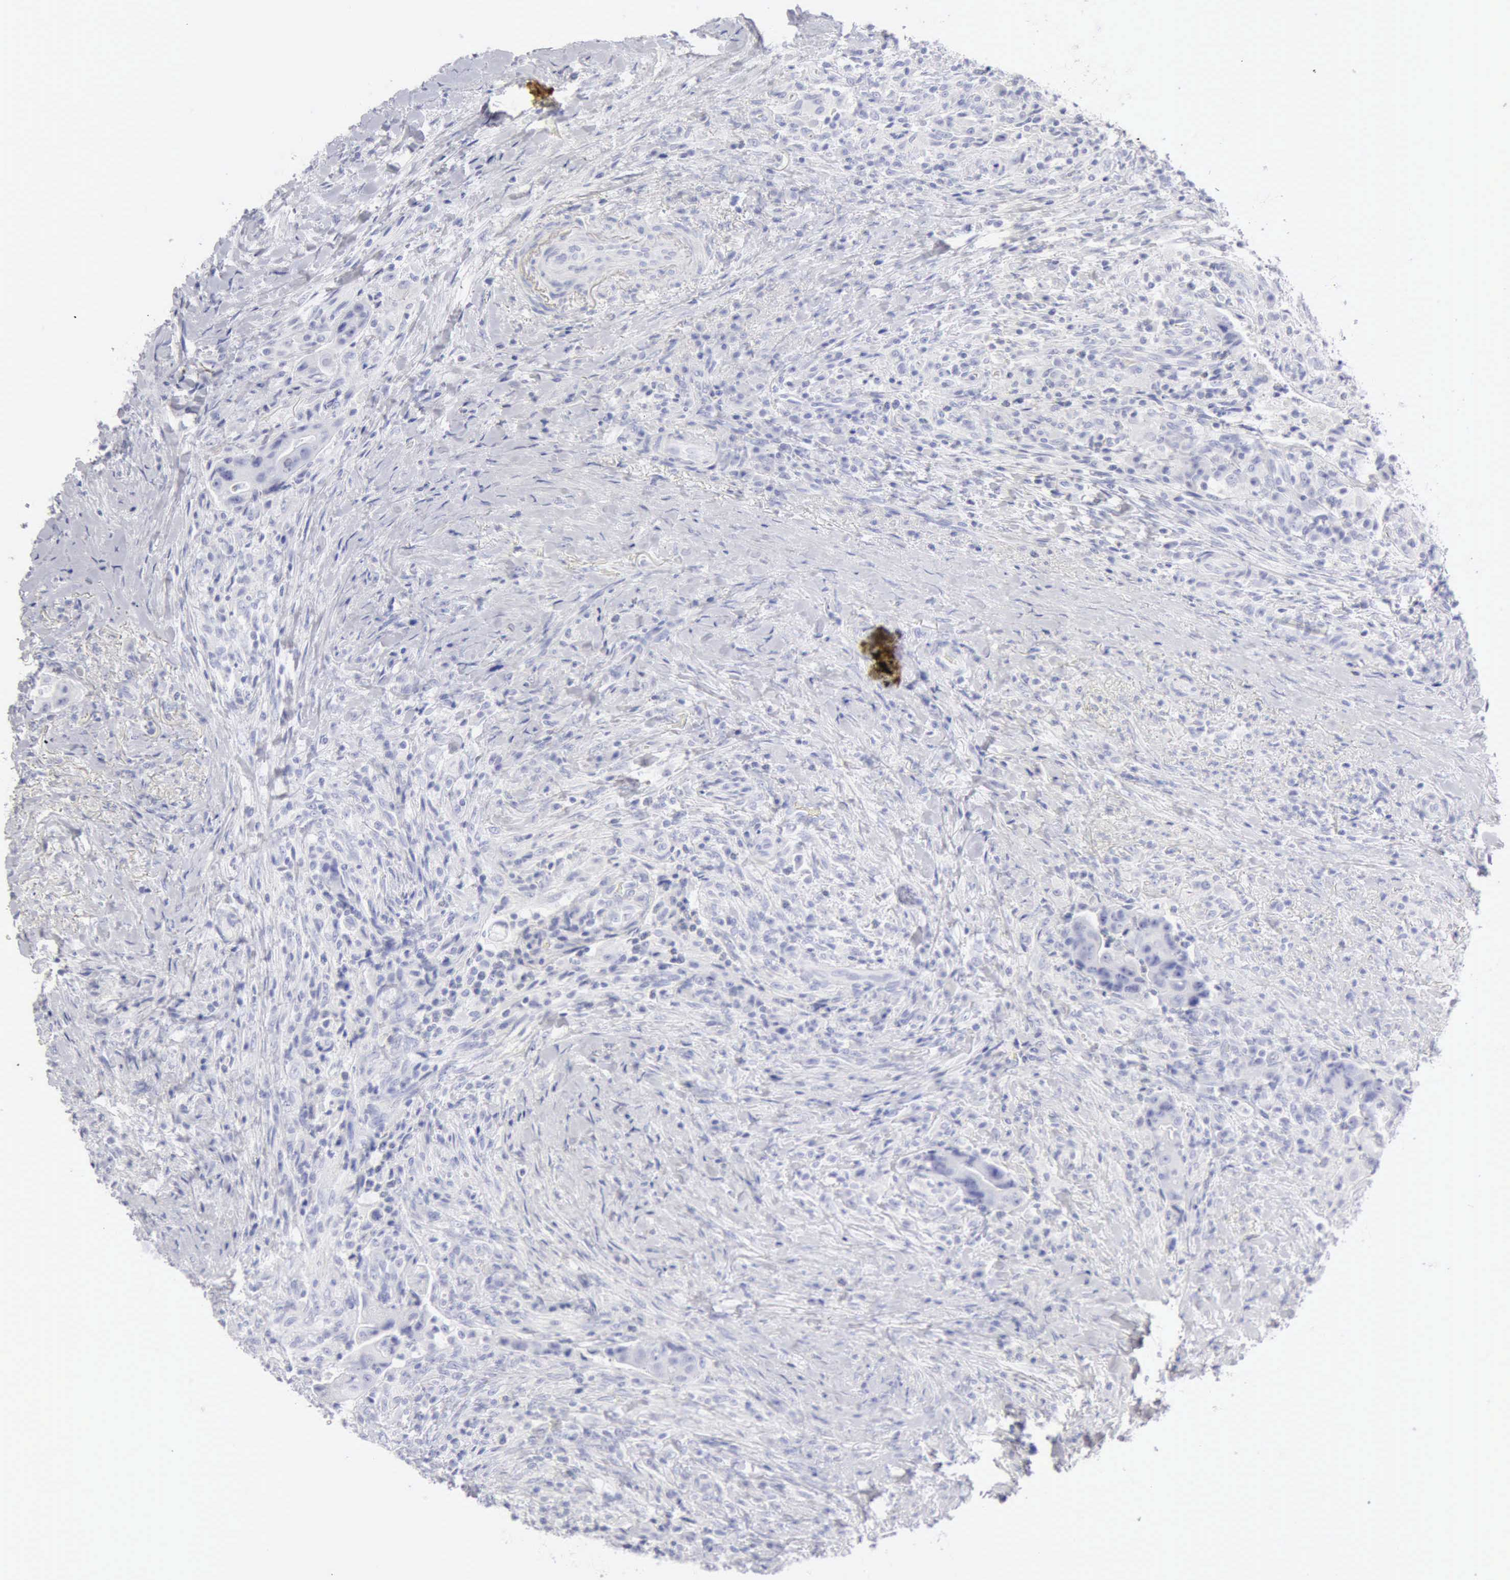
{"staining": {"intensity": "negative", "quantity": "none", "location": "none"}, "tissue": "colorectal cancer", "cell_type": "Tumor cells", "image_type": "cancer", "snomed": [{"axis": "morphology", "description": "Adenocarcinoma, NOS"}, {"axis": "topography", "description": "Rectum"}], "caption": "Tumor cells show no significant protein positivity in colorectal cancer (adenocarcinoma).", "gene": "KRT10", "patient": {"sex": "female", "age": 71}}